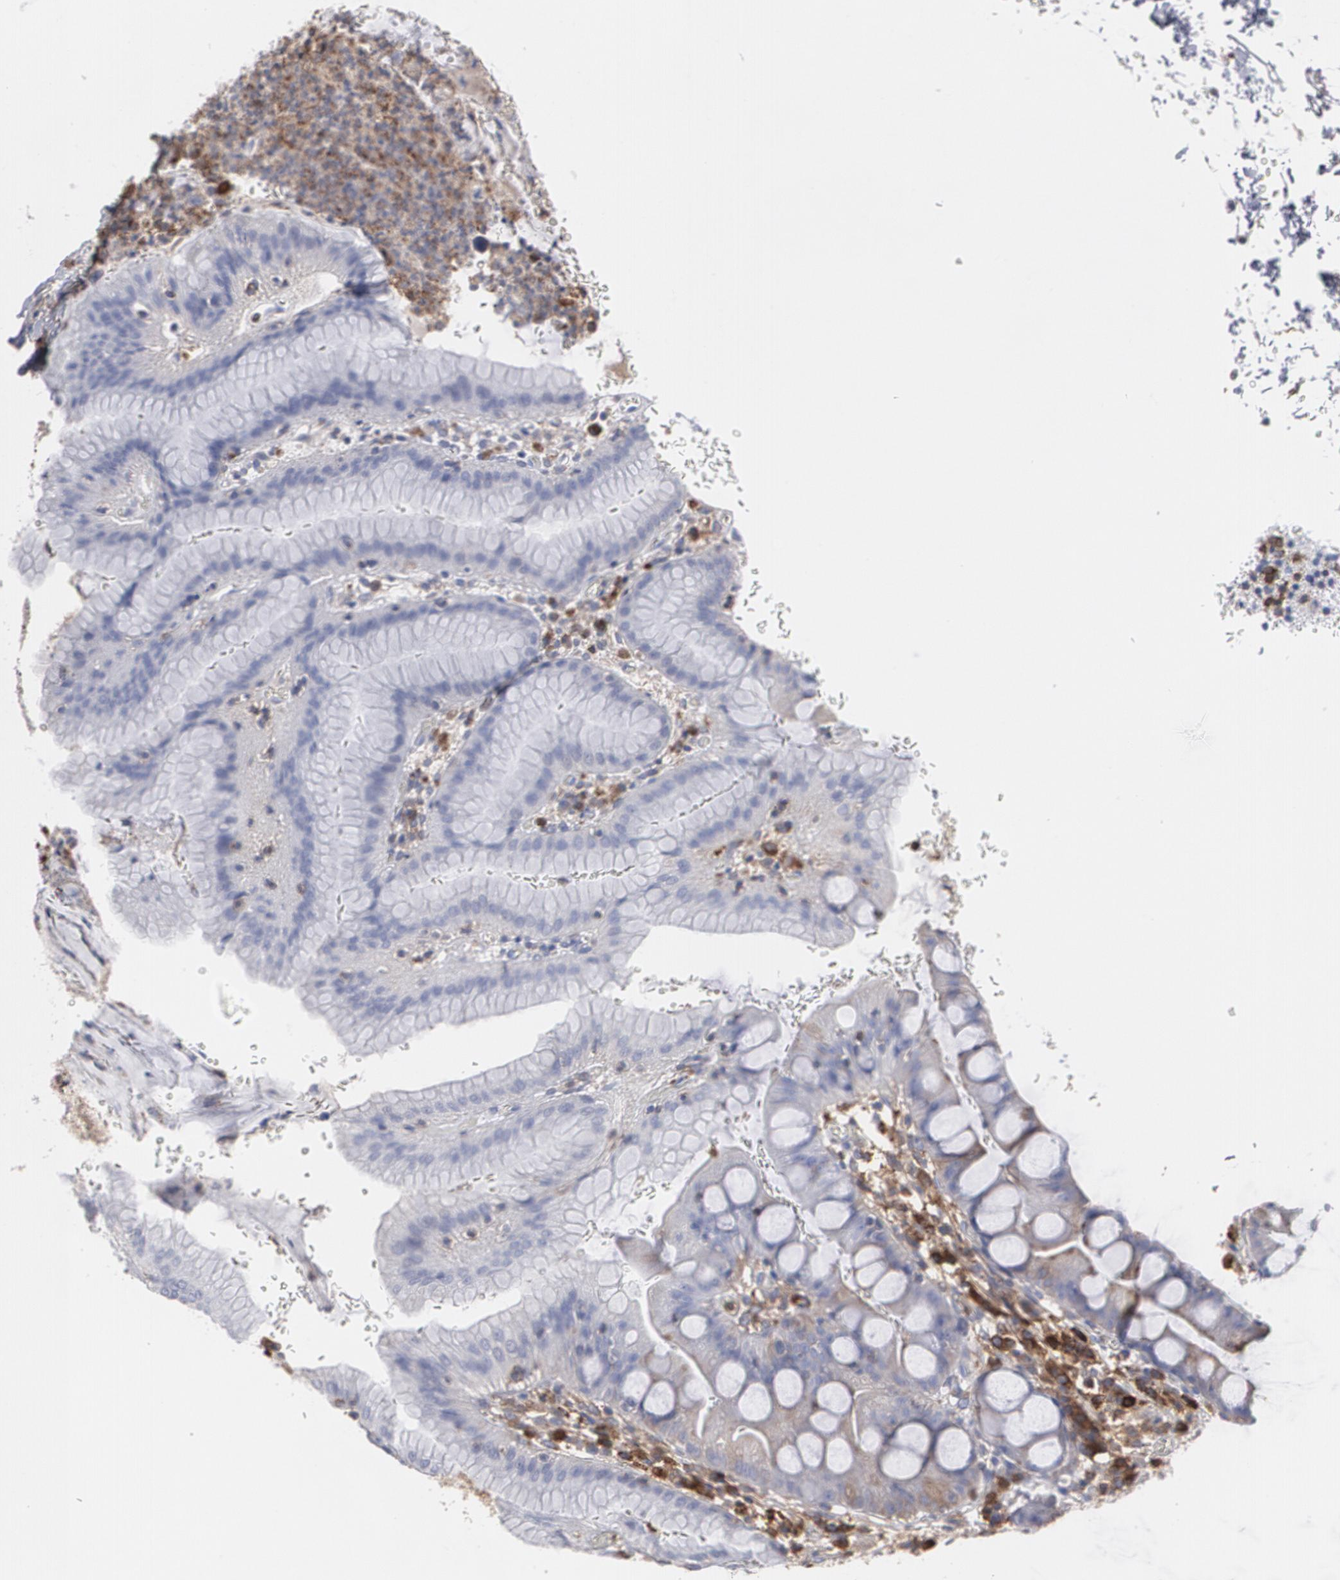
{"staining": {"intensity": "weak", "quantity": "25%-75%", "location": "cytoplasmic/membranous"}, "tissue": "stomach", "cell_type": "Glandular cells", "image_type": "normal", "snomed": [{"axis": "morphology", "description": "Normal tissue, NOS"}, {"axis": "morphology", "description": "Inflammation, NOS"}, {"axis": "topography", "description": "Stomach, lower"}], "caption": "Immunohistochemistry photomicrograph of unremarkable stomach: human stomach stained using immunohistochemistry (IHC) reveals low levels of weak protein expression localized specifically in the cytoplasmic/membranous of glandular cells, appearing as a cytoplasmic/membranous brown color.", "gene": "ODC1", "patient": {"sex": "male", "age": 59}}